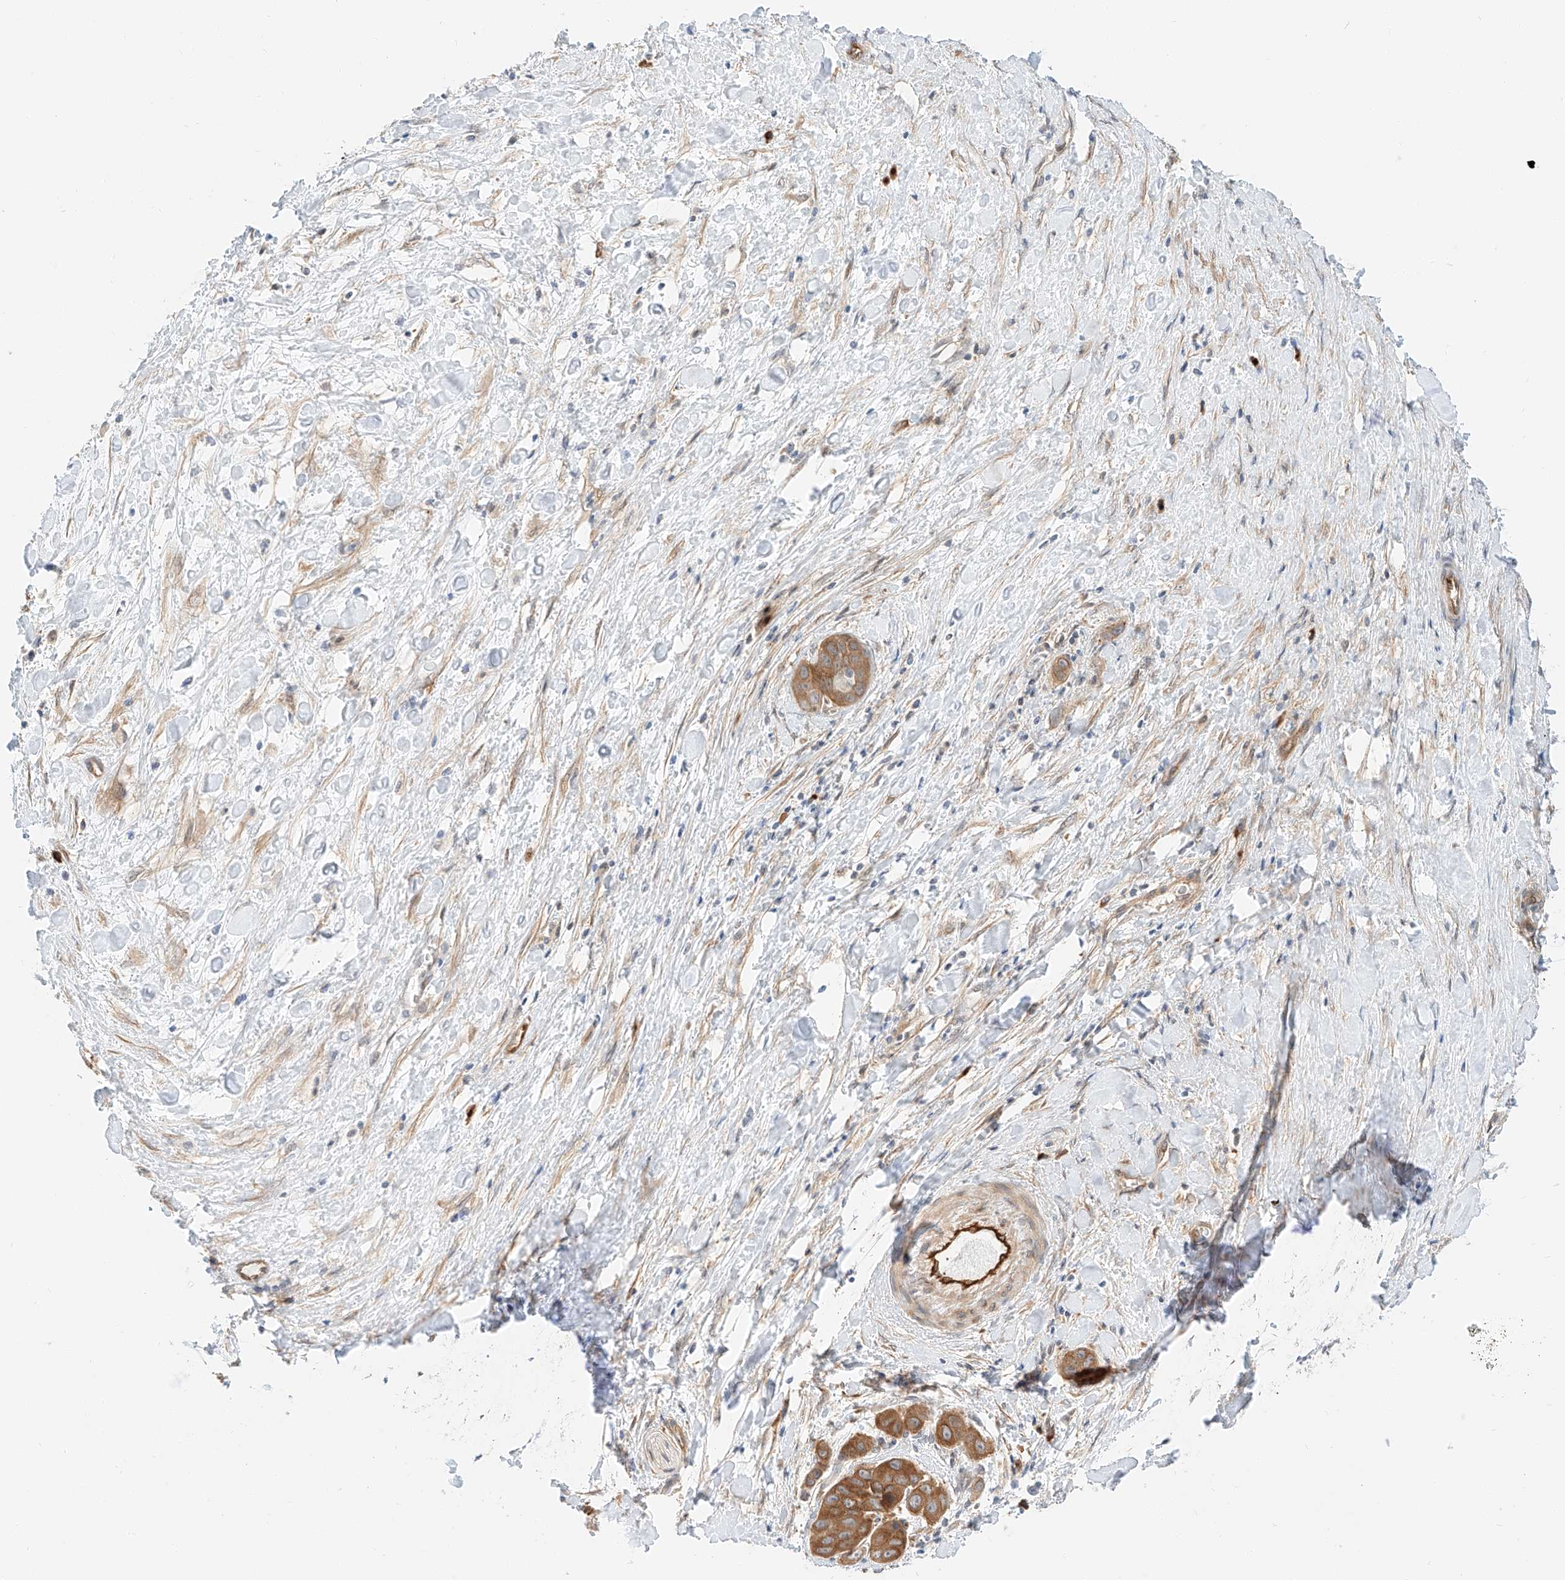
{"staining": {"intensity": "moderate", "quantity": ">75%", "location": "cytoplasmic/membranous"}, "tissue": "liver cancer", "cell_type": "Tumor cells", "image_type": "cancer", "snomed": [{"axis": "morphology", "description": "Cholangiocarcinoma"}, {"axis": "topography", "description": "Liver"}], "caption": "Protein staining demonstrates moderate cytoplasmic/membranous positivity in about >75% of tumor cells in liver cancer (cholangiocarcinoma).", "gene": "CARMIL1", "patient": {"sex": "female", "age": 52}}